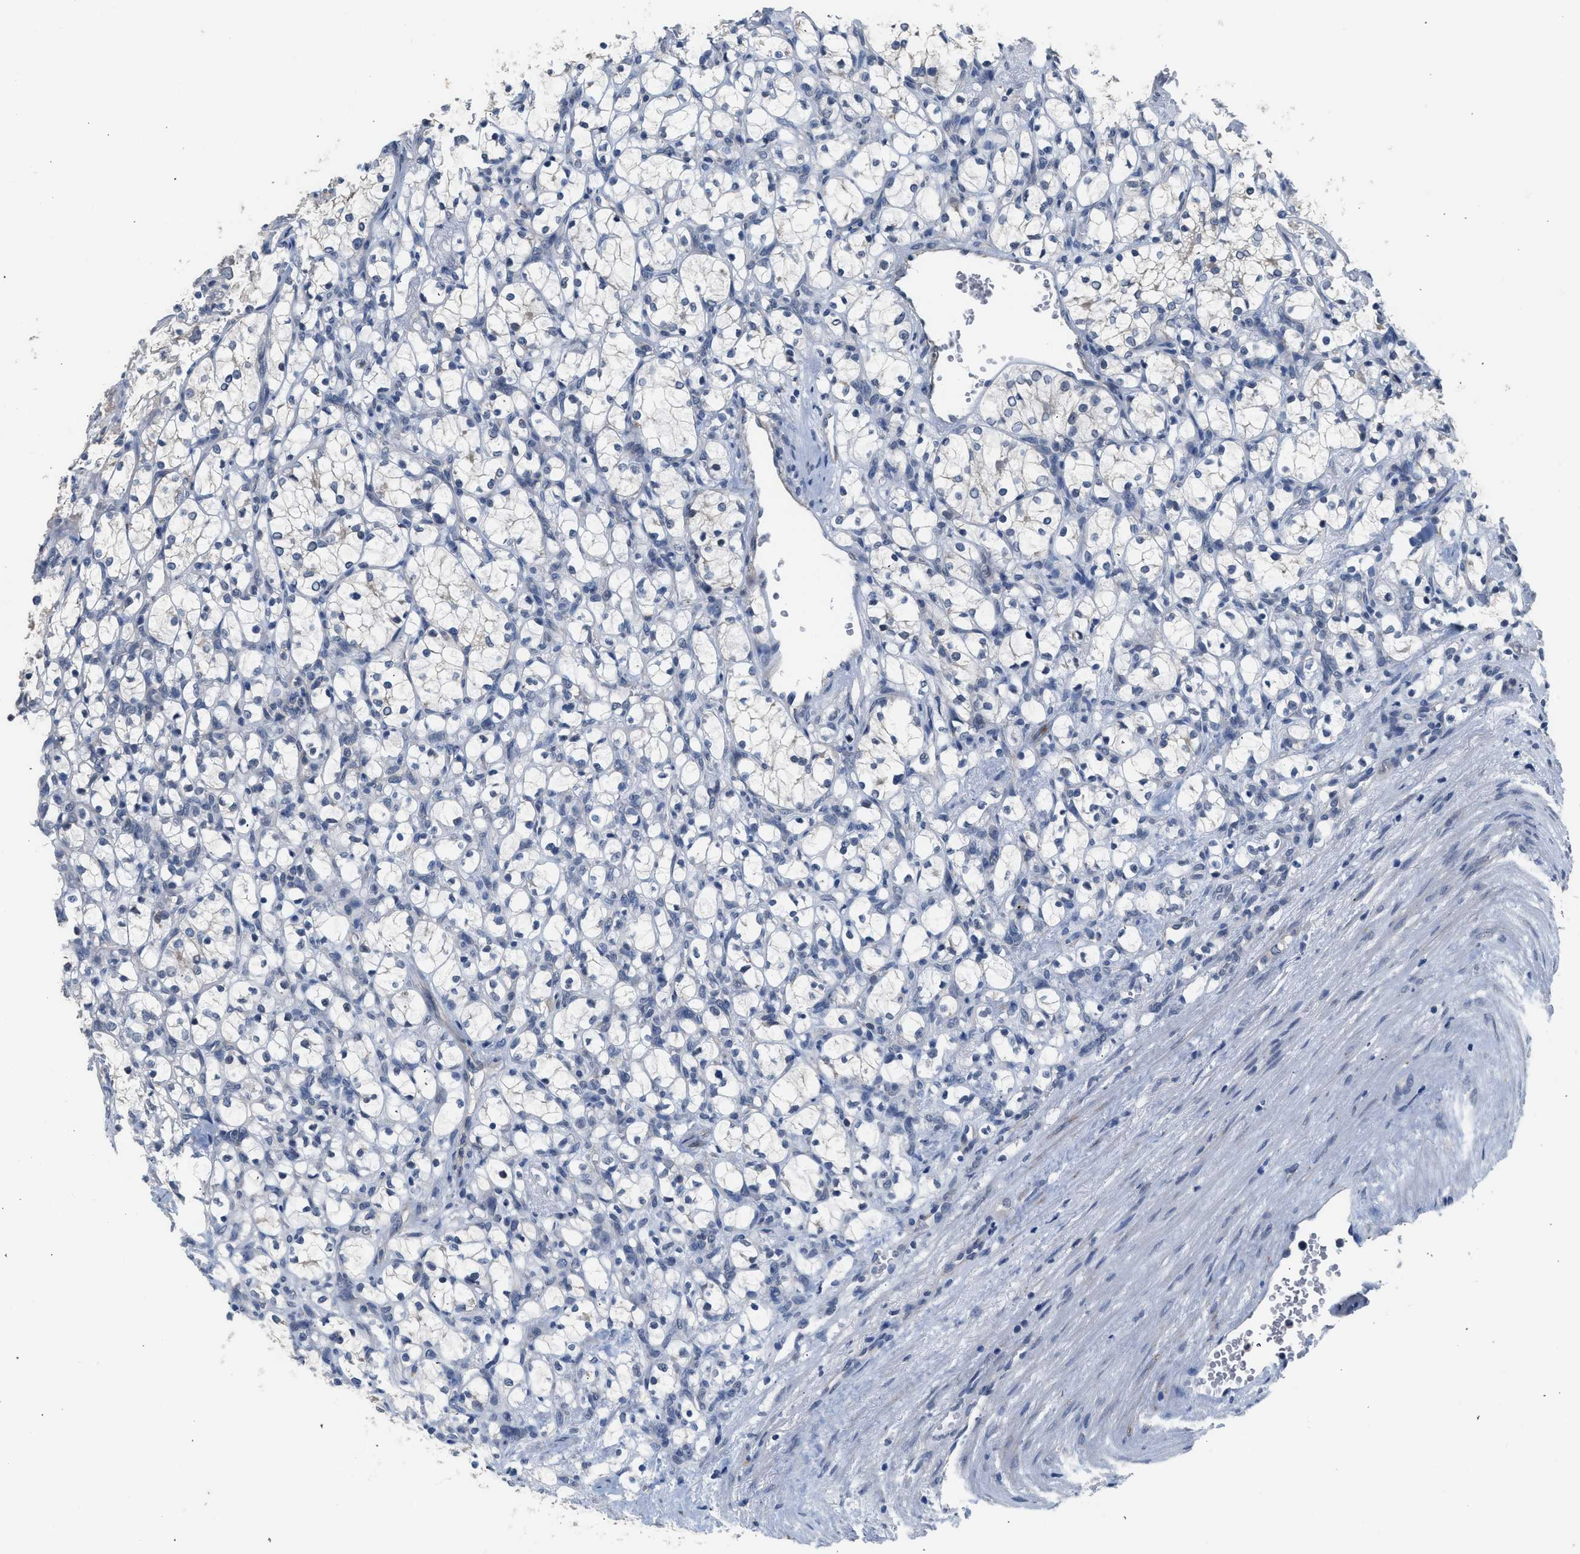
{"staining": {"intensity": "negative", "quantity": "none", "location": "none"}, "tissue": "renal cancer", "cell_type": "Tumor cells", "image_type": "cancer", "snomed": [{"axis": "morphology", "description": "Adenocarcinoma, NOS"}, {"axis": "topography", "description": "Kidney"}], "caption": "Tumor cells are negative for brown protein staining in adenocarcinoma (renal).", "gene": "CSF3R", "patient": {"sex": "female", "age": 69}}